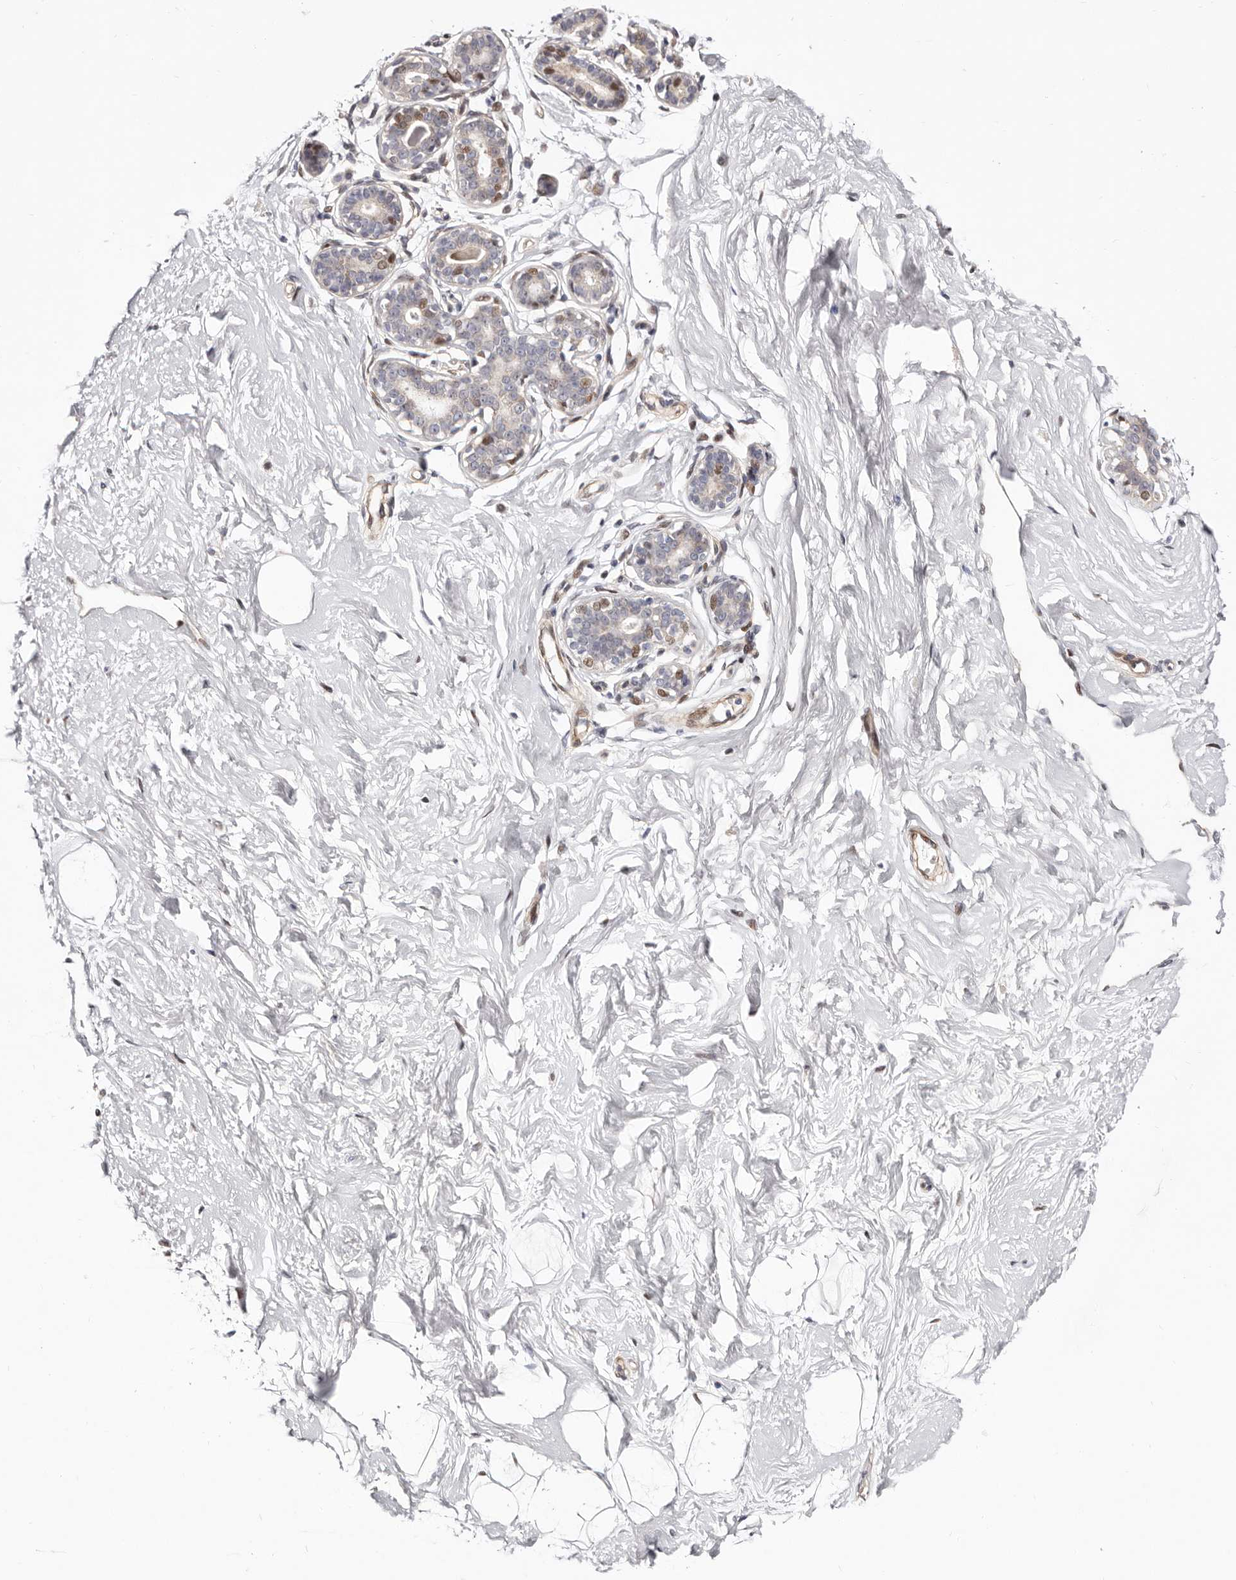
{"staining": {"intensity": "moderate", "quantity": ">75%", "location": "cytoplasmic/membranous,nuclear"}, "tissue": "breast", "cell_type": "Adipocytes", "image_type": "normal", "snomed": [{"axis": "morphology", "description": "Normal tissue, NOS"}, {"axis": "morphology", "description": "Adenoma, NOS"}, {"axis": "topography", "description": "Breast"}], "caption": "The image displays immunohistochemical staining of benign breast. There is moderate cytoplasmic/membranous,nuclear positivity is seen in approximately >75% of adipocytes. The protein is shown in brown color, while the nuclei are stained blue.", "gene": "EPHX3", "patient": {"sex": "female", "age": 23}}